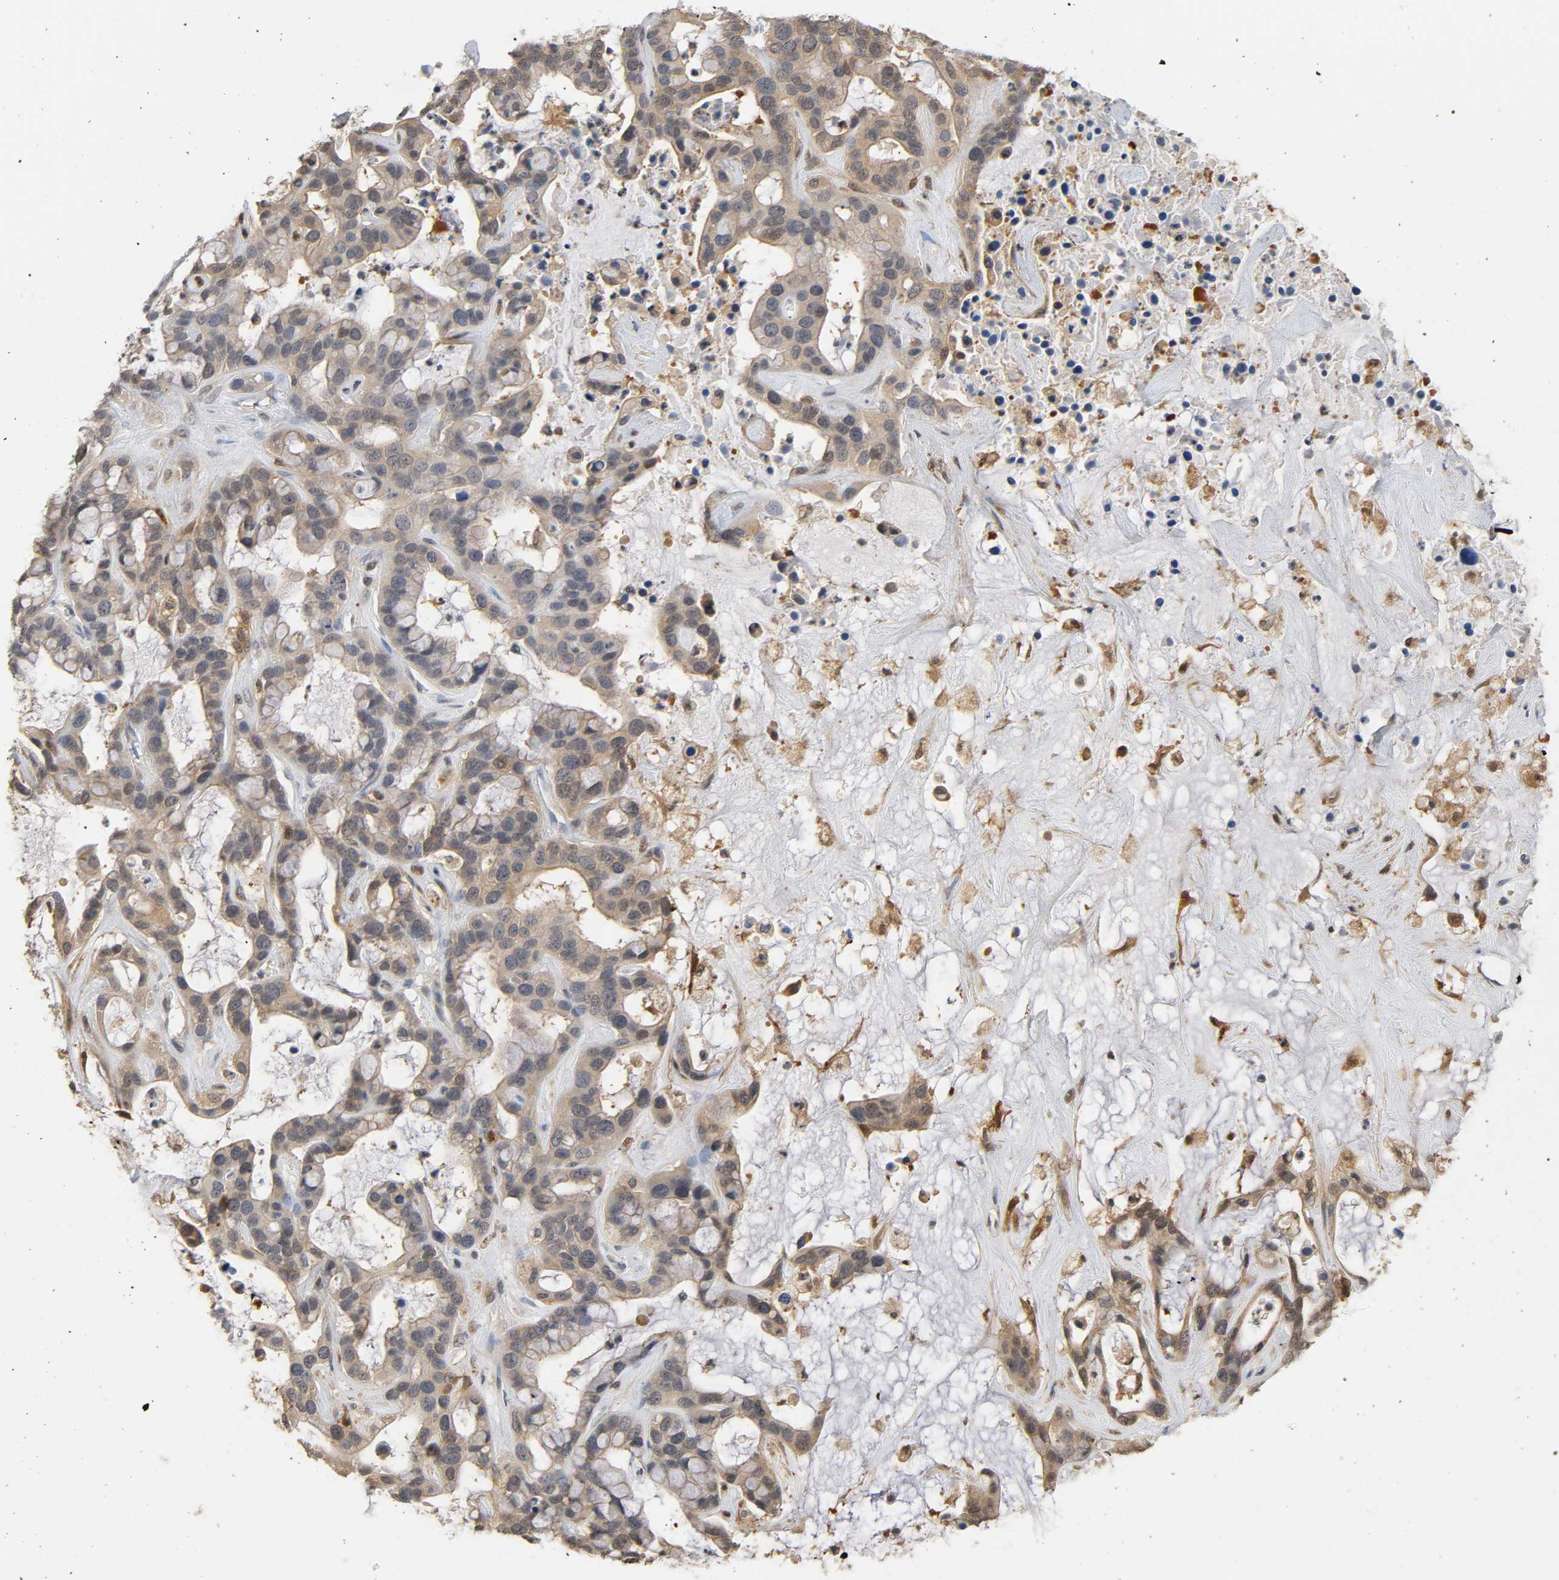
{"staining": {"intensity": "weak", "quantity": ">75%", "location": "cytoplasmic/membranous"}, "tissue": "liver cancer", "cell_type": "Tumor cells", "image_type": "cancer", "snomed": [{"axis": "morphology", "description": "Cholangiocarcinoma"}, {"axis": "topography", "description": "Liver"}], "caption": "Human cholangiocarcinoma (liver) stained with a protein marker shows weak staining in tumor cells.", "gene": "MIF", "patient": {"sex": "female", "age": 65}}